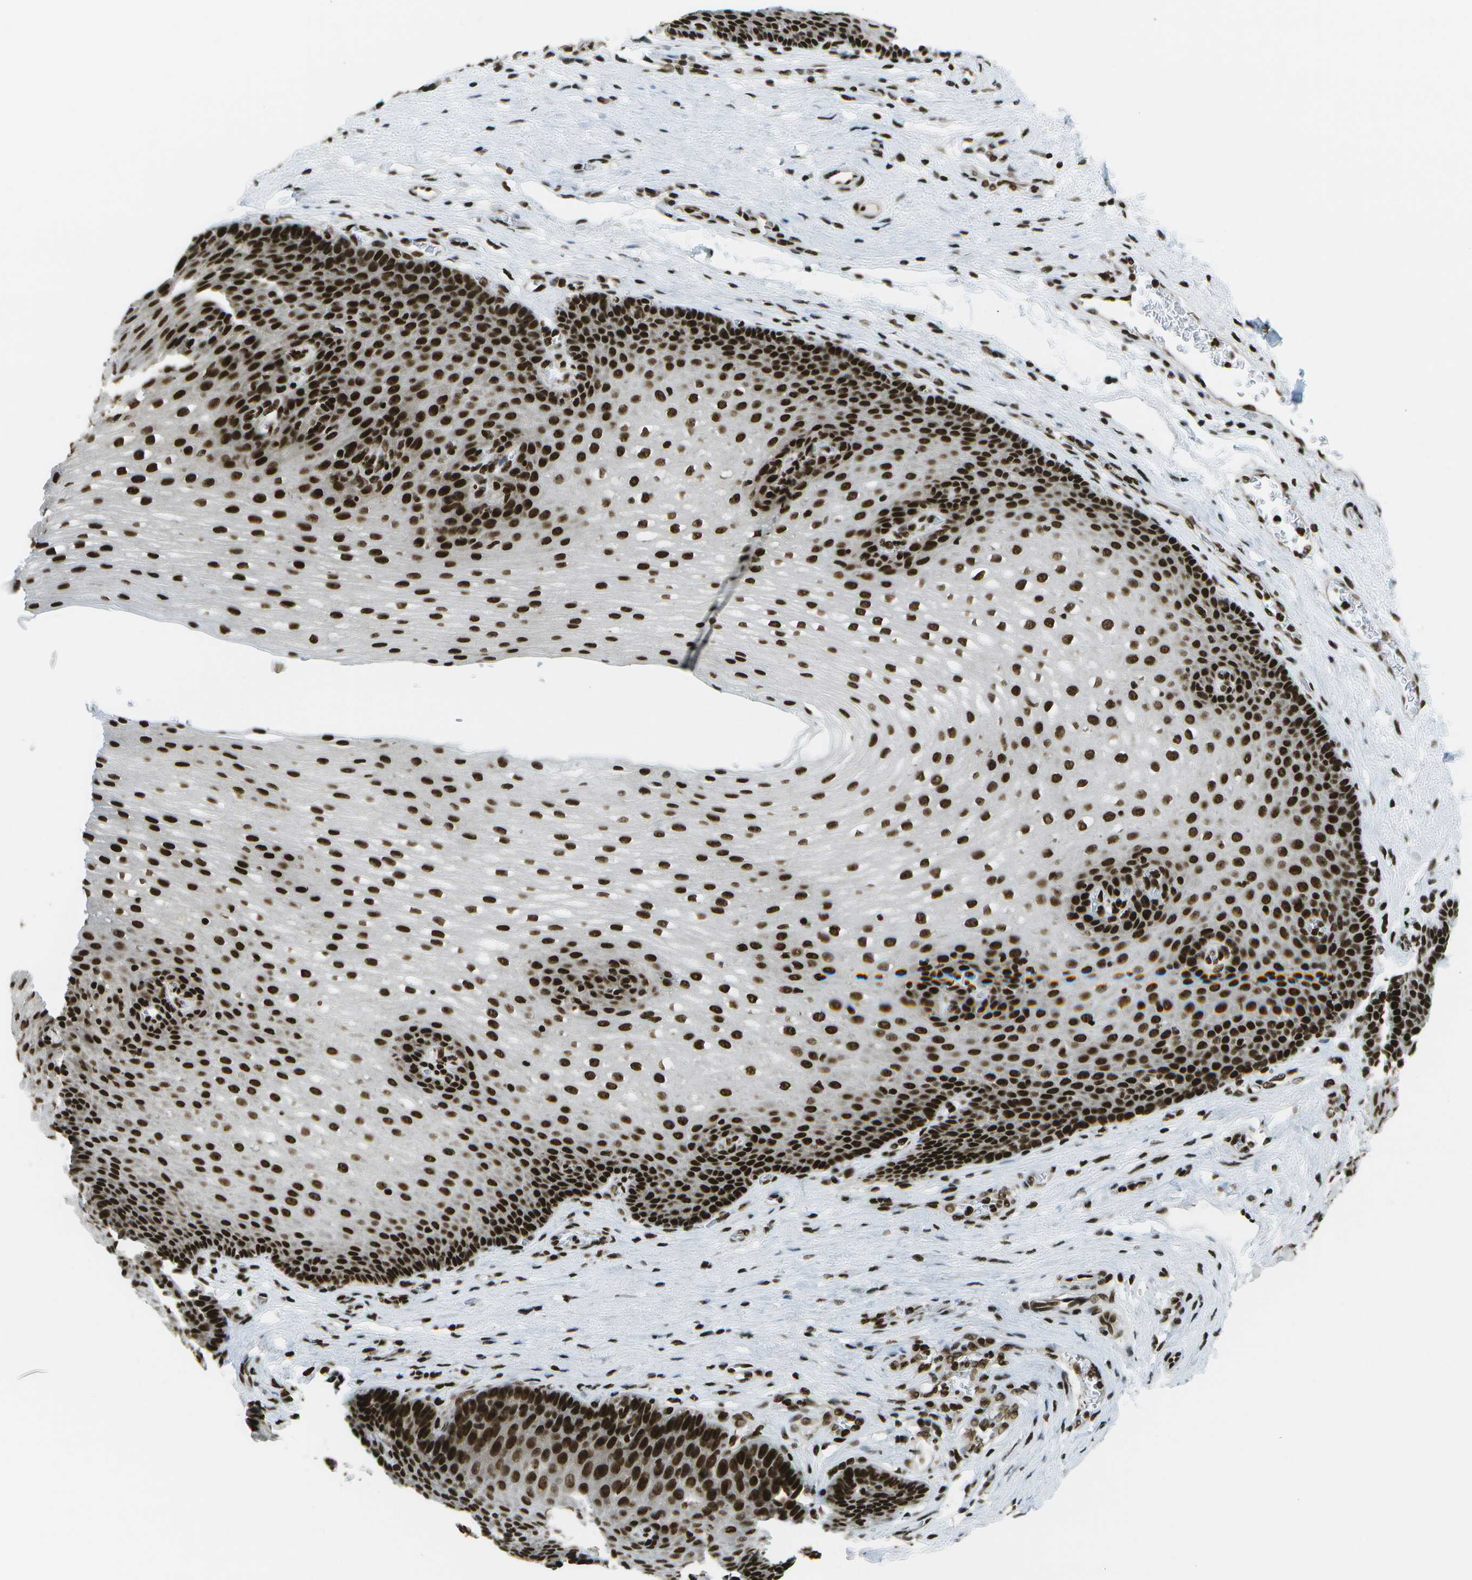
{"staining": {"intensity": "strong", "quantity": ">75%", "location": "nuclear"}, "tissue": "esophagus", "cell_type": "Squamous epithelial cells", "image_type": "normal", "snomed": [{"axis": "morphology", "description": "Normal tissue, NOS"}, {"axis": "topography", "description": "Esophagus"}], "caption": "A high-resolution histopathology image shows IHC staining of benign esophagus, which demonstrates strong nuclear positivity in approximately >75% of squamous epithelial cells.", "gene": "GLYR1", "patient": {"sex": "male", "age": 48}}